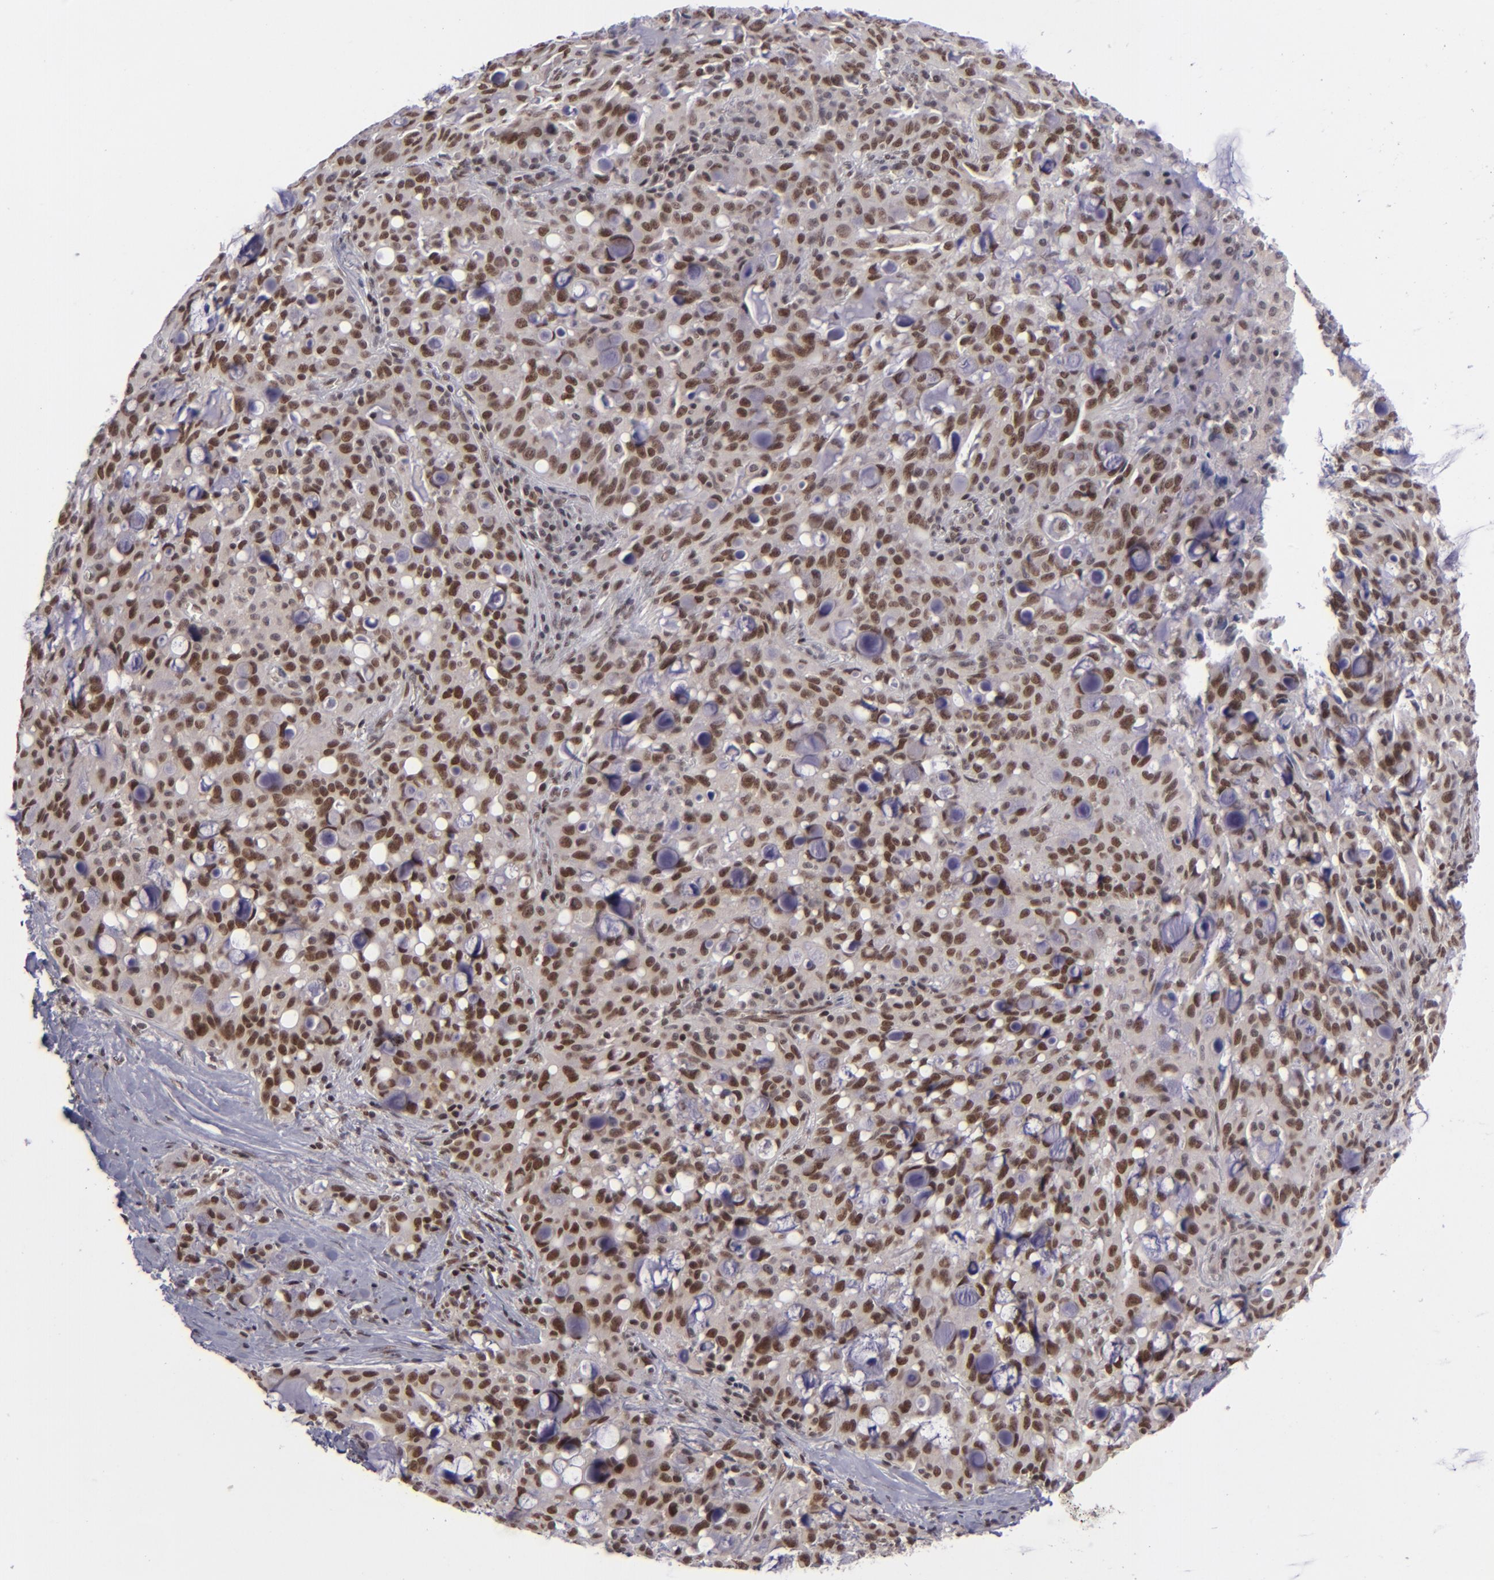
{"staining": {"intensity": "moderate", "quantity": ">75%", "location": "nuclear"}, "tissue": "lung cancer", "cell_type": "Tumor cells", "image_type": "cancer", "snomed": [{"axis": "morphology", "description": "Adenocarcinoma, NOS"}, {"axis": "topography", "description": "Lung"}], "caption": "Adenocarcinoma (lung) stained with immunohistochemistry (IHC) exhibits moderate nuclear staining in approximately >75% of tumor cells.", "gene": "MLLT3", "patient": {"sex": "female", "age": 44}}